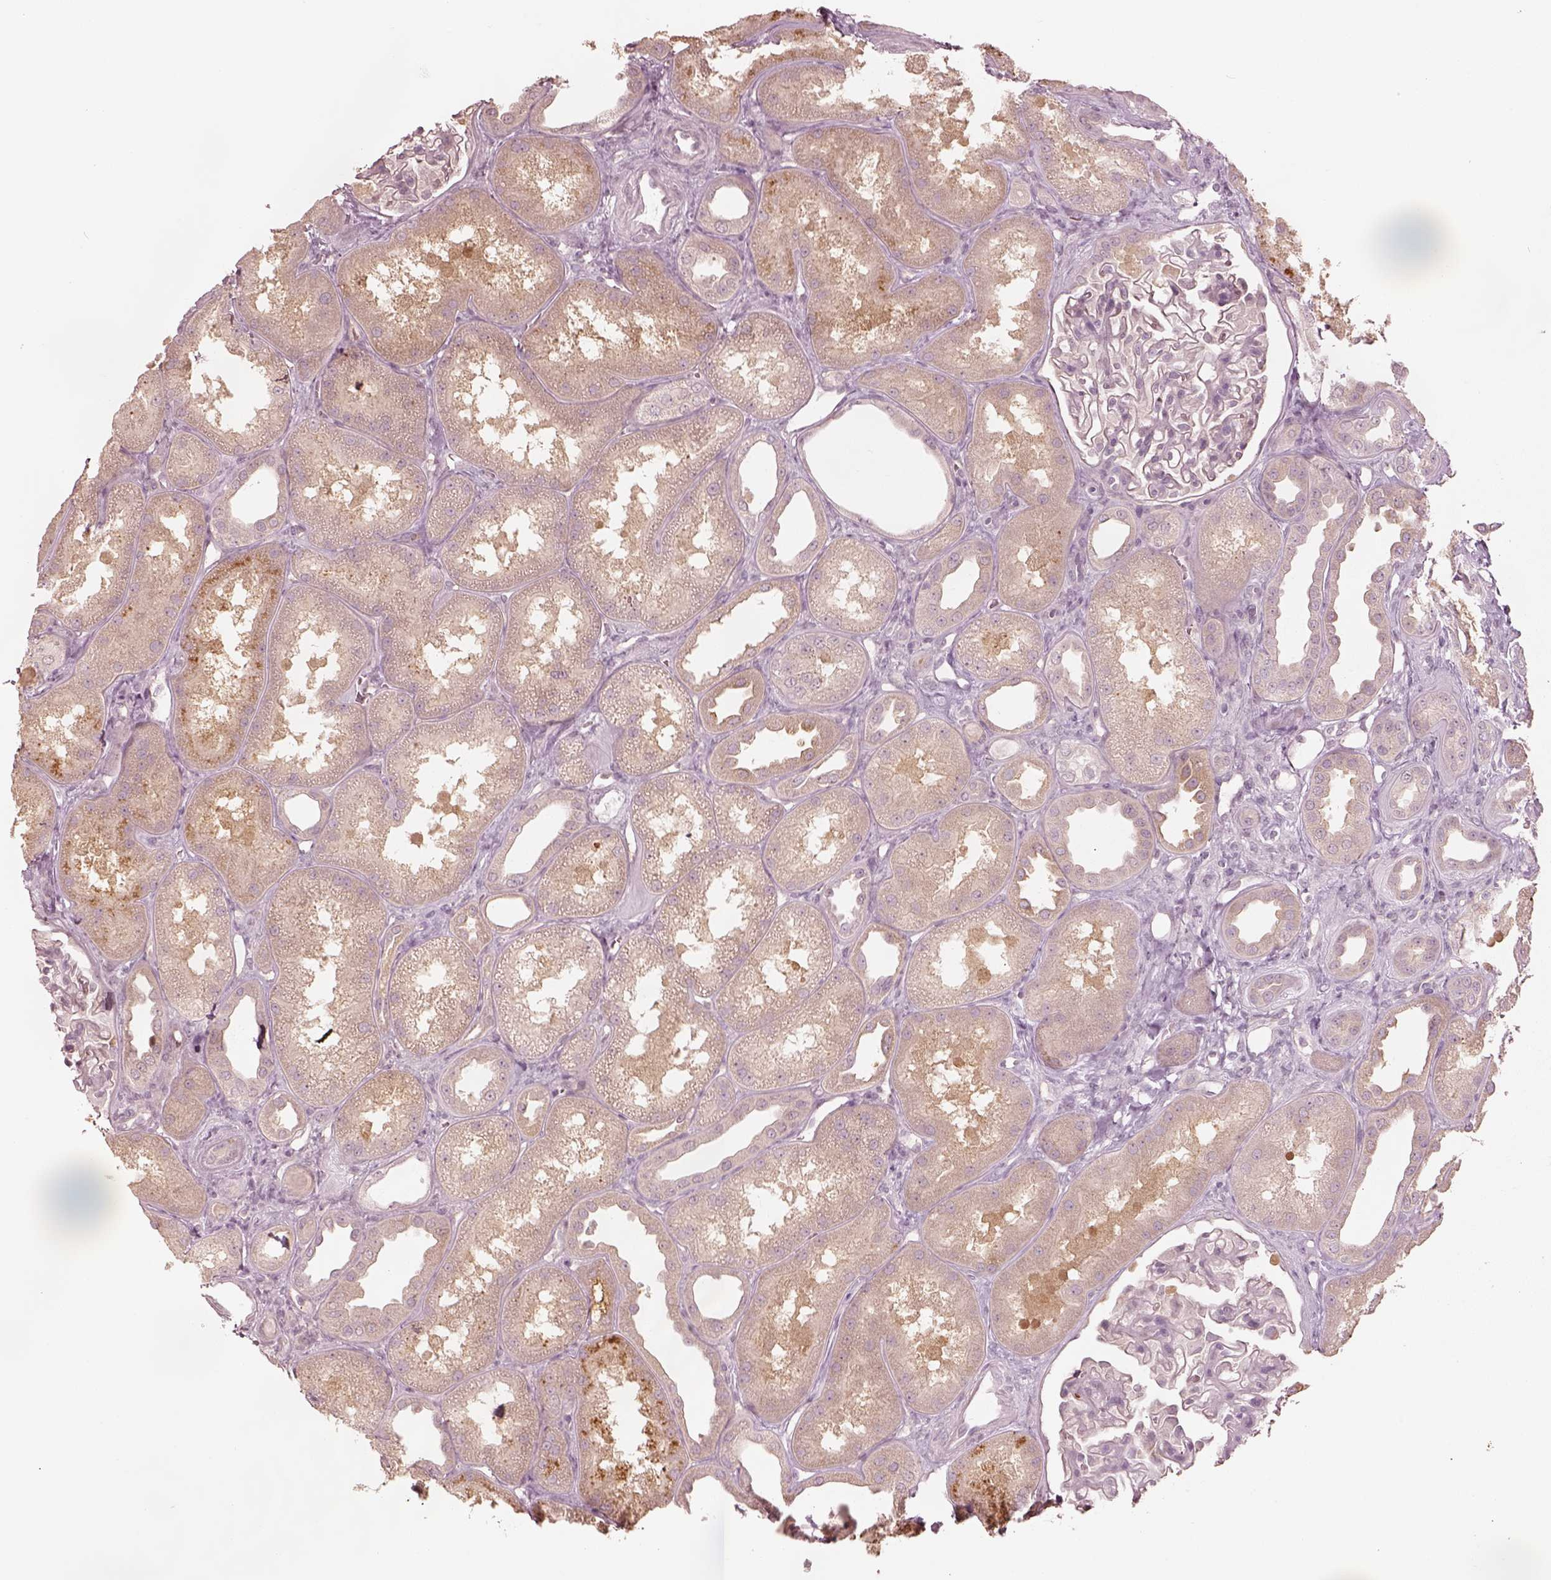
{"staining": {"intensity": "negative", "quantity": "none", "location": "none"}, "tissue": "kidney", "cell_type": "Cells in glomeruli", "image_type": "normal", "snomed": [{"axis": "morphology", "description": "Normal tissue, NOS"}, {"axis": "topography", "description": "Kidney"}], "caption": "DAB (3,3'-diaminobenzidine) immunohistochemical staining of benign human kidney shows no significant staining in cells in glomeruli.", "gene": "ACACB", "patient": {"sex": "male", "age": 61}}